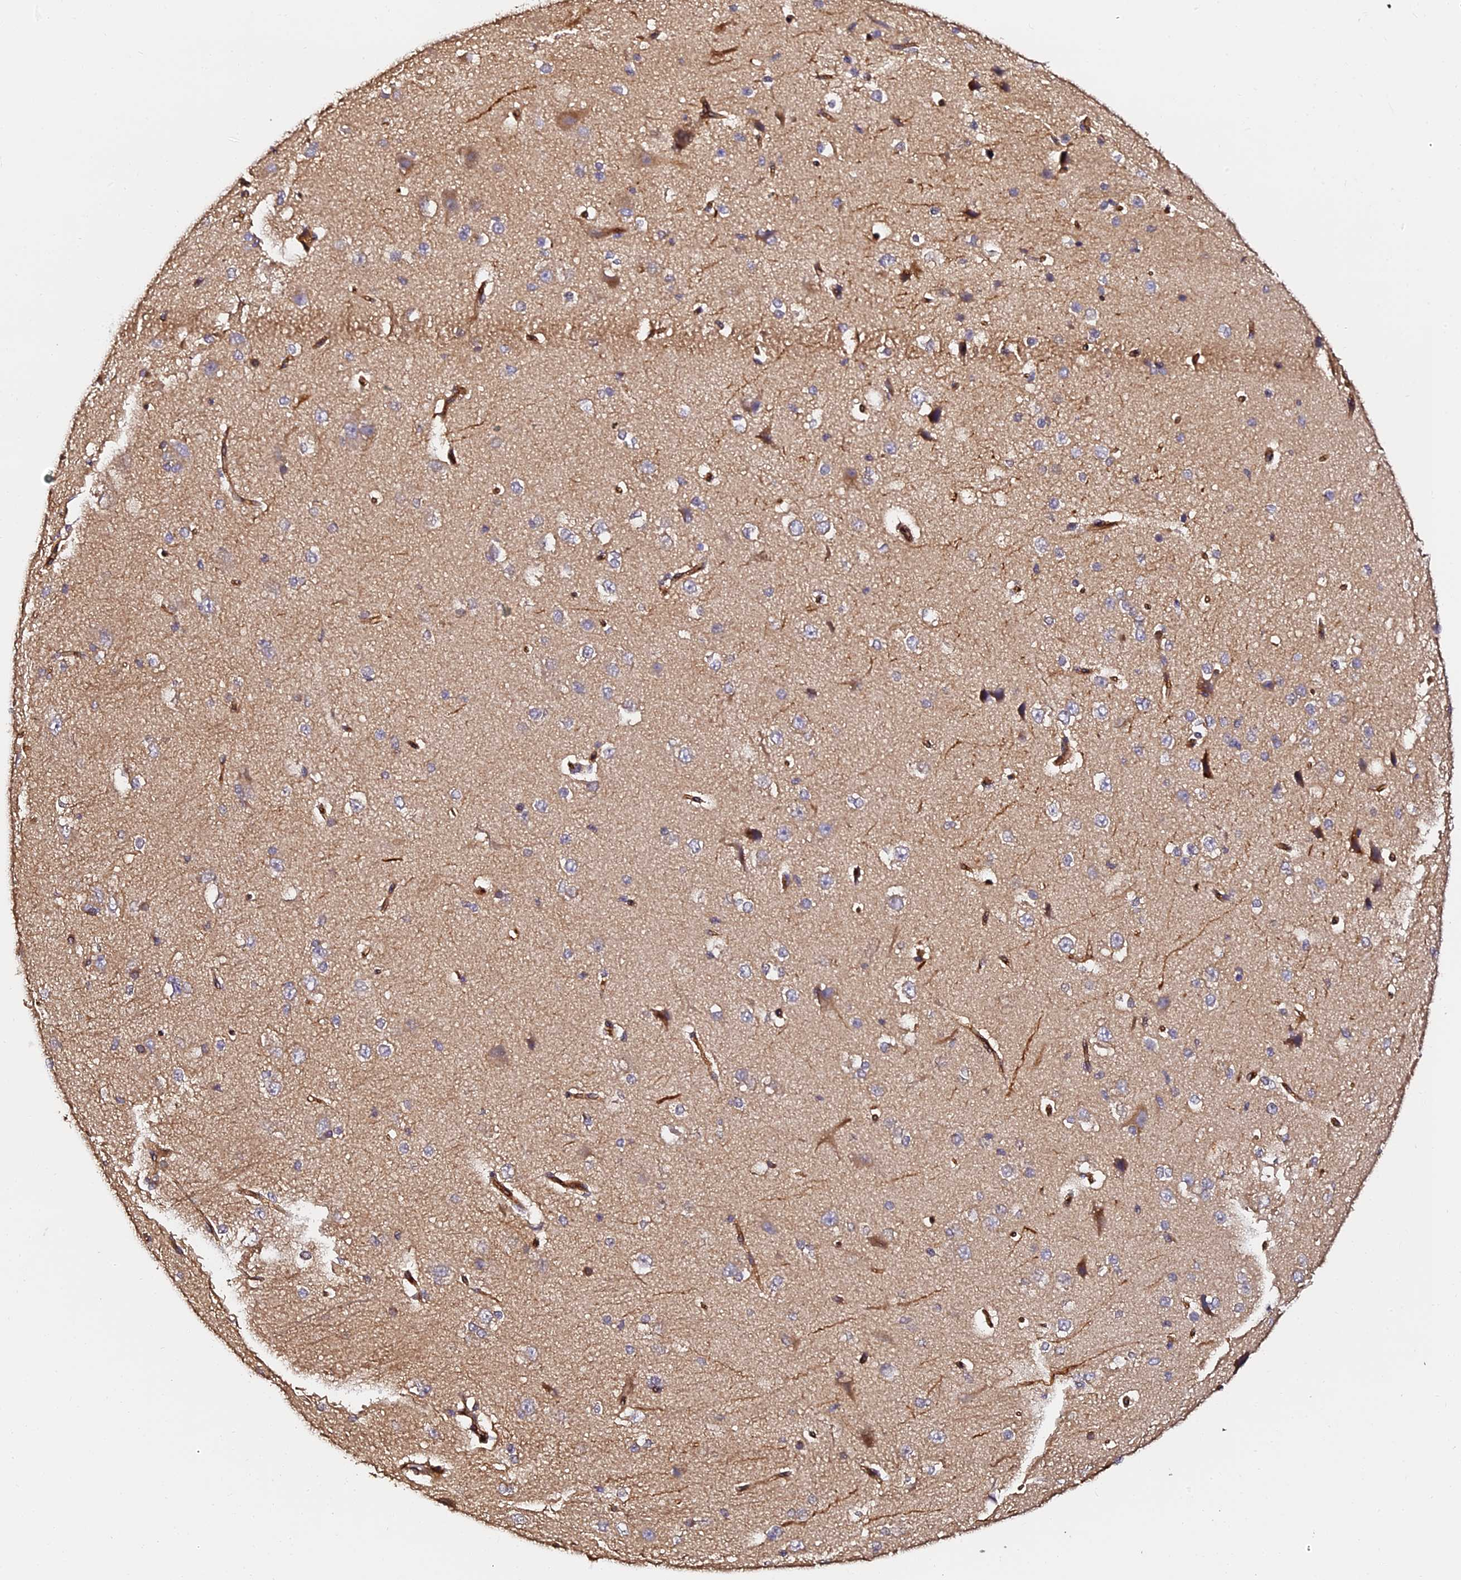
{"staining": {"intensity": "strong", "quantity": ">75%", "location": "cytoplasmic/membranous"}, "tissue": "cerebral cortex", "cell_type": "Endothelial cells", "image_type": "normal", "snomed": [{"axis": "morphology", "description": "Normal tissue, NOS"}, {"axis": "morphology", "description": "Developmental malformation"}, {"axis": "topography", "description": "Cerebral cortex"}], "caption": "Immunohistochemical staining of unremarkable cerebral cortex exhibits strong cytoplasmic/membranous protein staining in about >75% of endothelial cells.", "gene": "TDO2", "patient": {"sex": "female", "age": 30}}